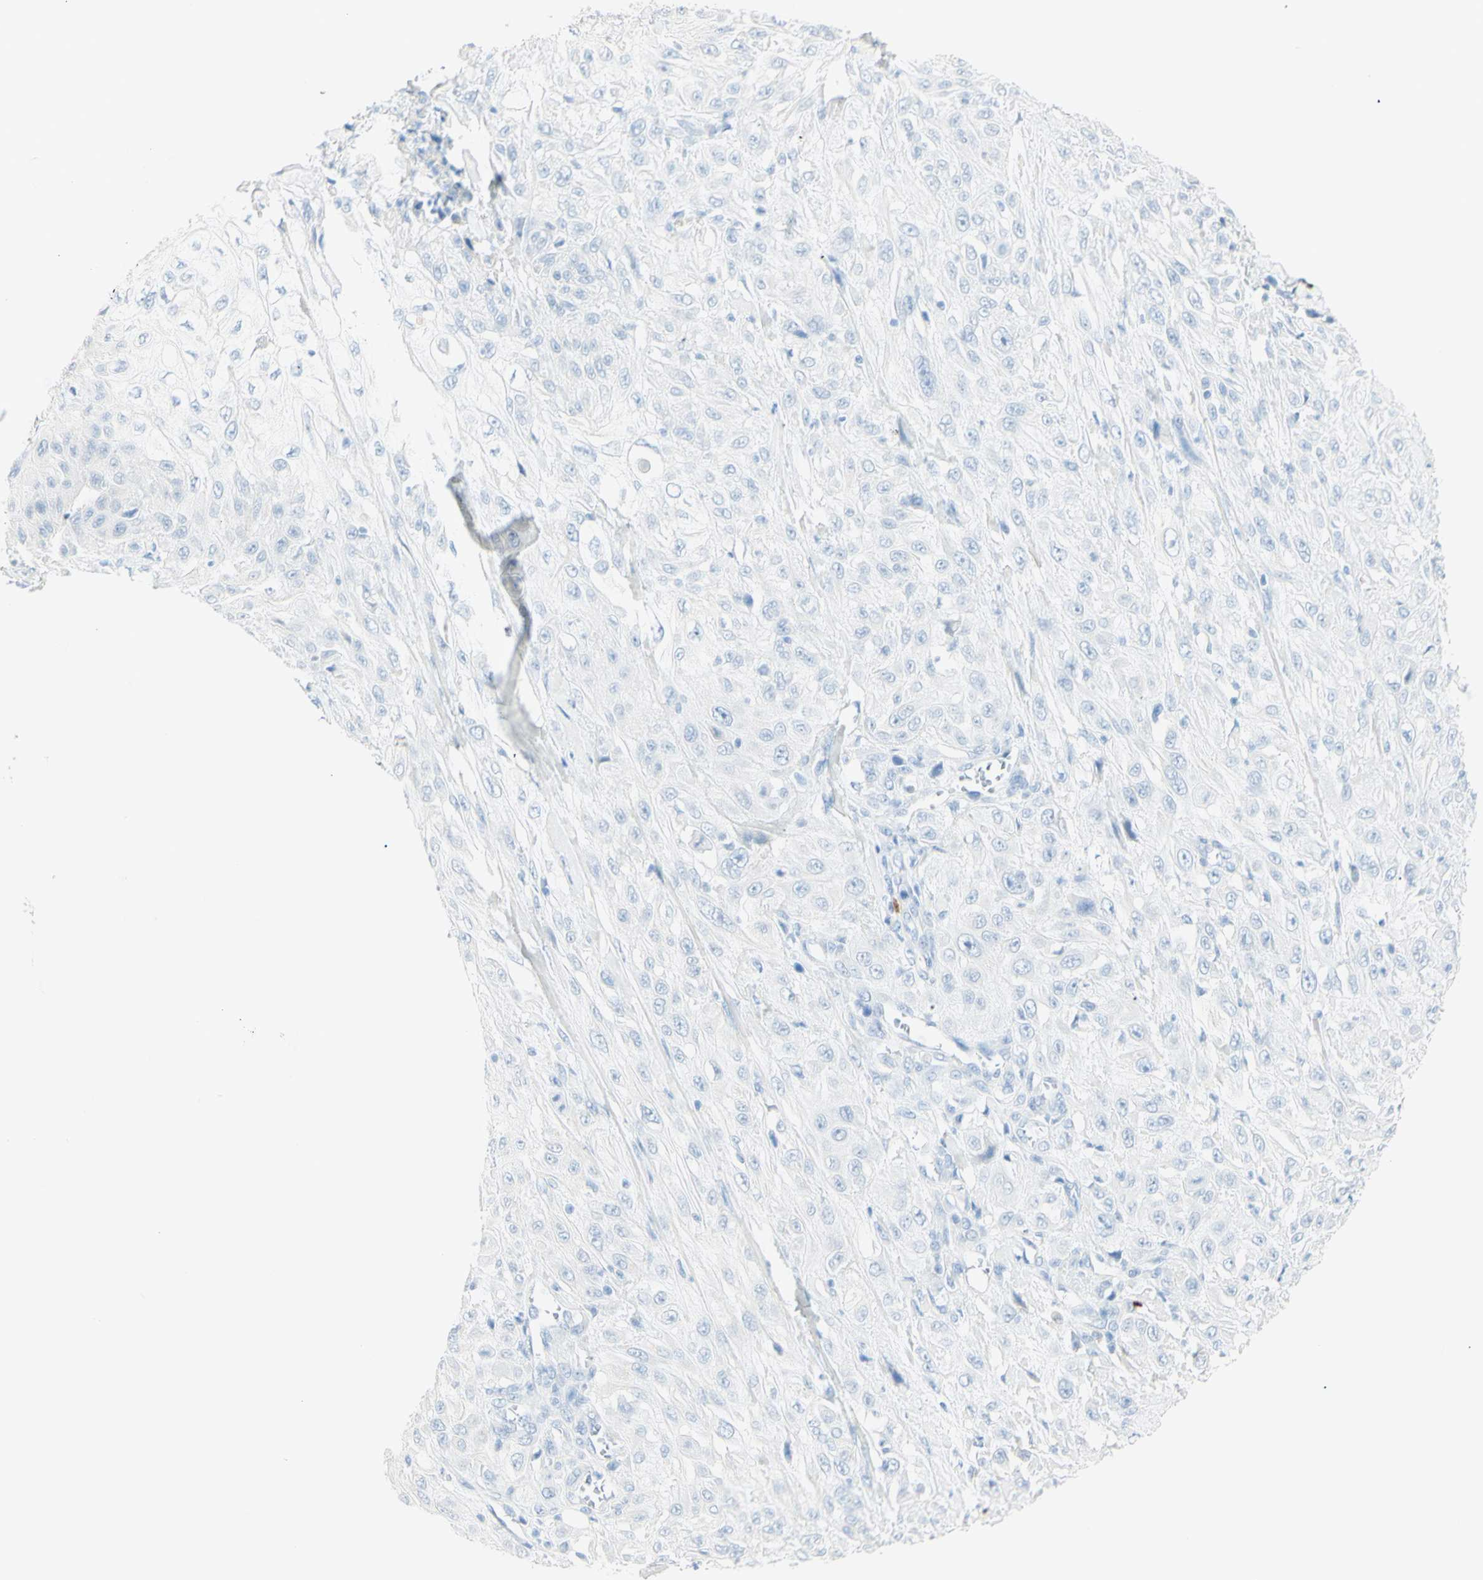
{"staining": {"intensity": "negative", "quantity": "none", "location": "none"}, "tissue": "skin cancer", "cell_type": "Tumor cells", "image_type": "cancer", "snomed": [{"axis": "morphology", "description": "Squamous cell carcinoma, NOS"}, {"axis": "morphology", "description": "Squamous cell carcinoma, metastatic, NOS"}, {"axis": "topography", "description": "Skin"}, {"axis": "topography", "description": "Lymph node"}], "caption": "The micrograph shows no staining of tumor cells in skin cancer (squamous cell carcinoma).", "gene": "LETM1", "patient": {"sex": "male", "age": 75}}